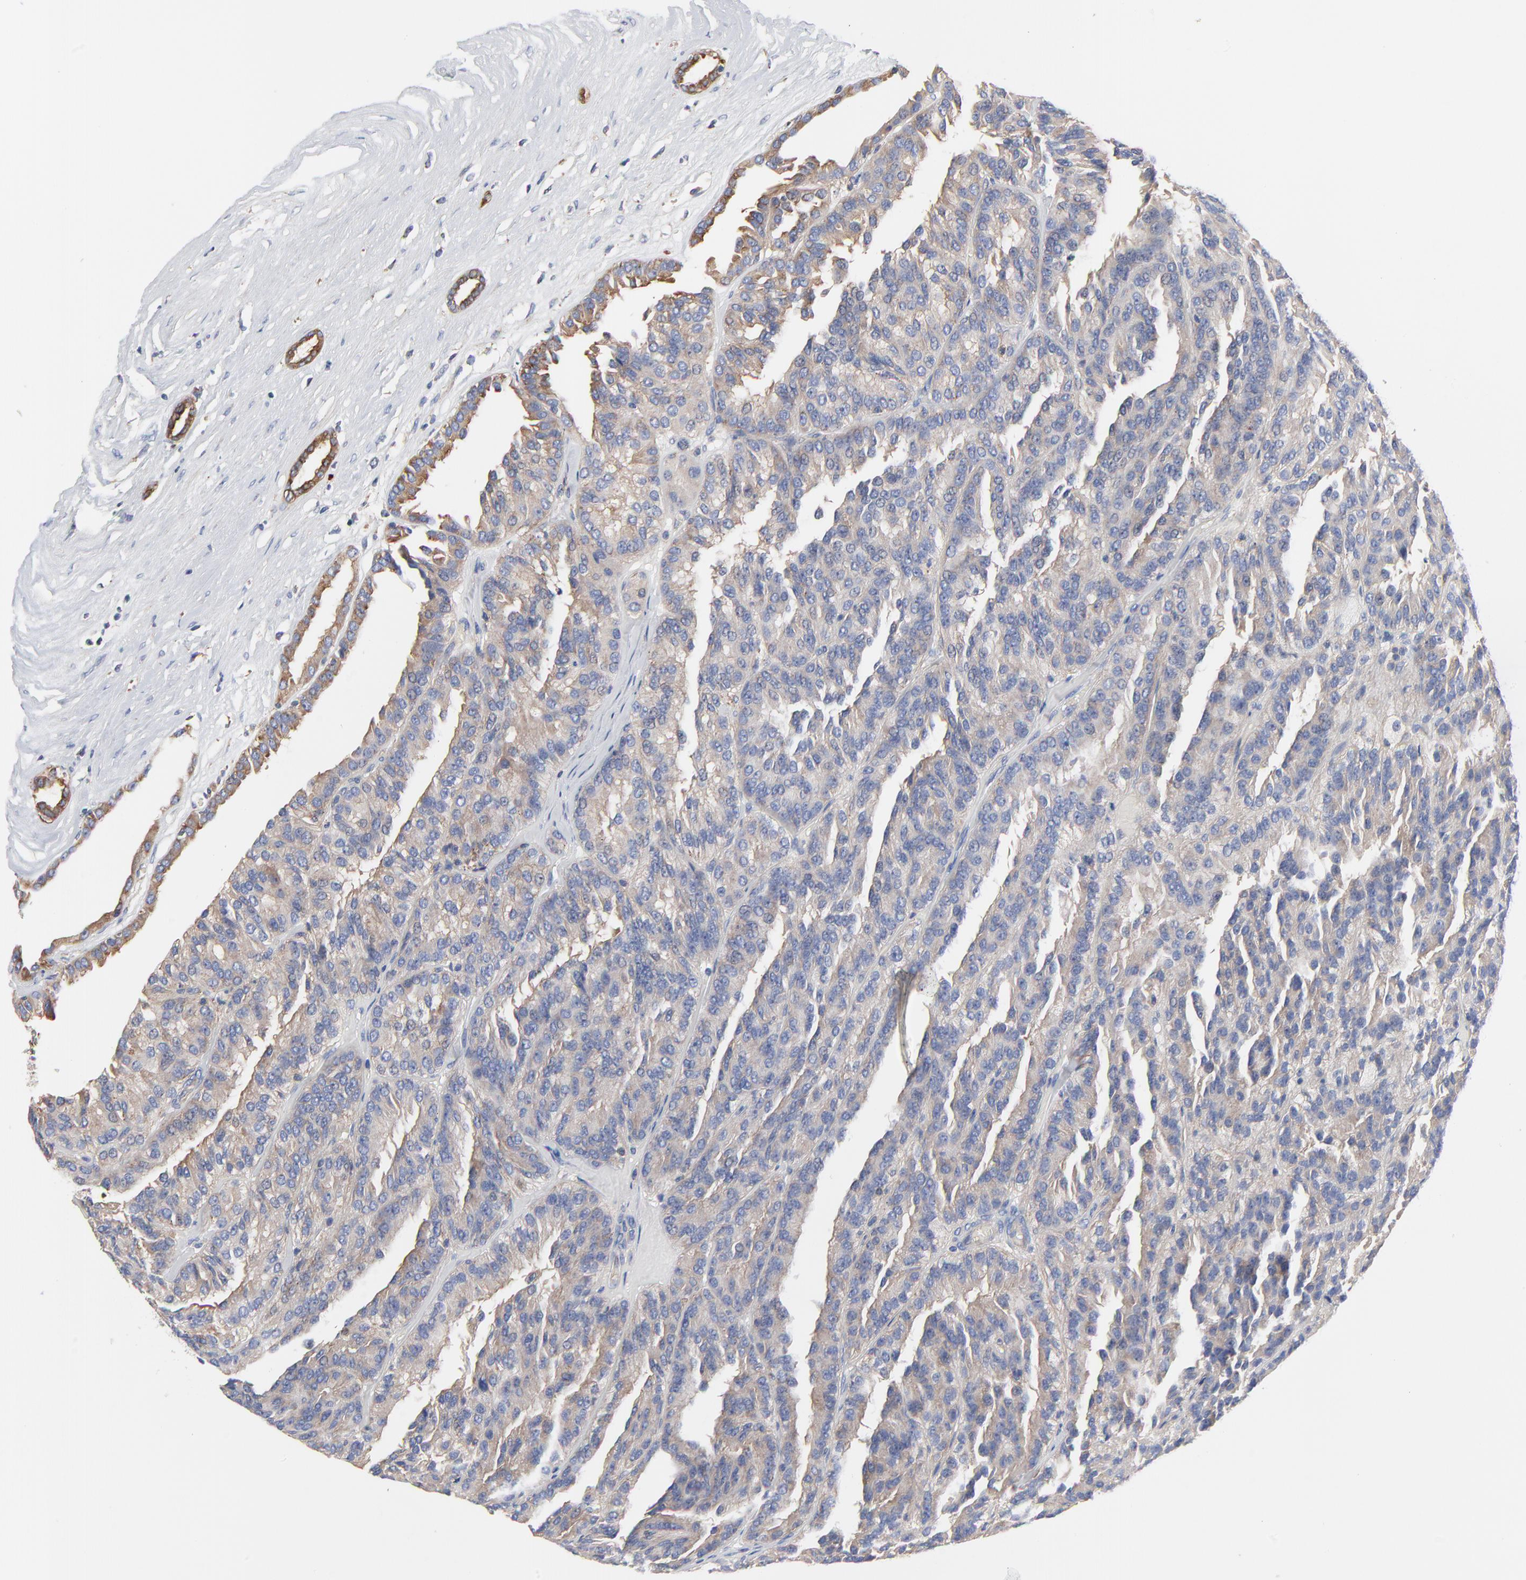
{"staining": {"intensity": "moderate", "quantity": ">75%", "location": "cytoplasmic/membranous"}, "tissue": "renal cancer", "cell_type": "Tumor cells", "image_type": "cancer", "snomed": [{"axis": "morphology", "description": "Adenocarcinoma, NOS"}, {"axis": "topography", "description": "Kidney"}], "caption": "This is a micrograph of IHC staining of renal adenocarcinoma, which shows moderate staining in the cytoplasmic/membranous of tumor cells.", "gene": "CD2AP", "patient": {"sex": "male", "age": 46}}